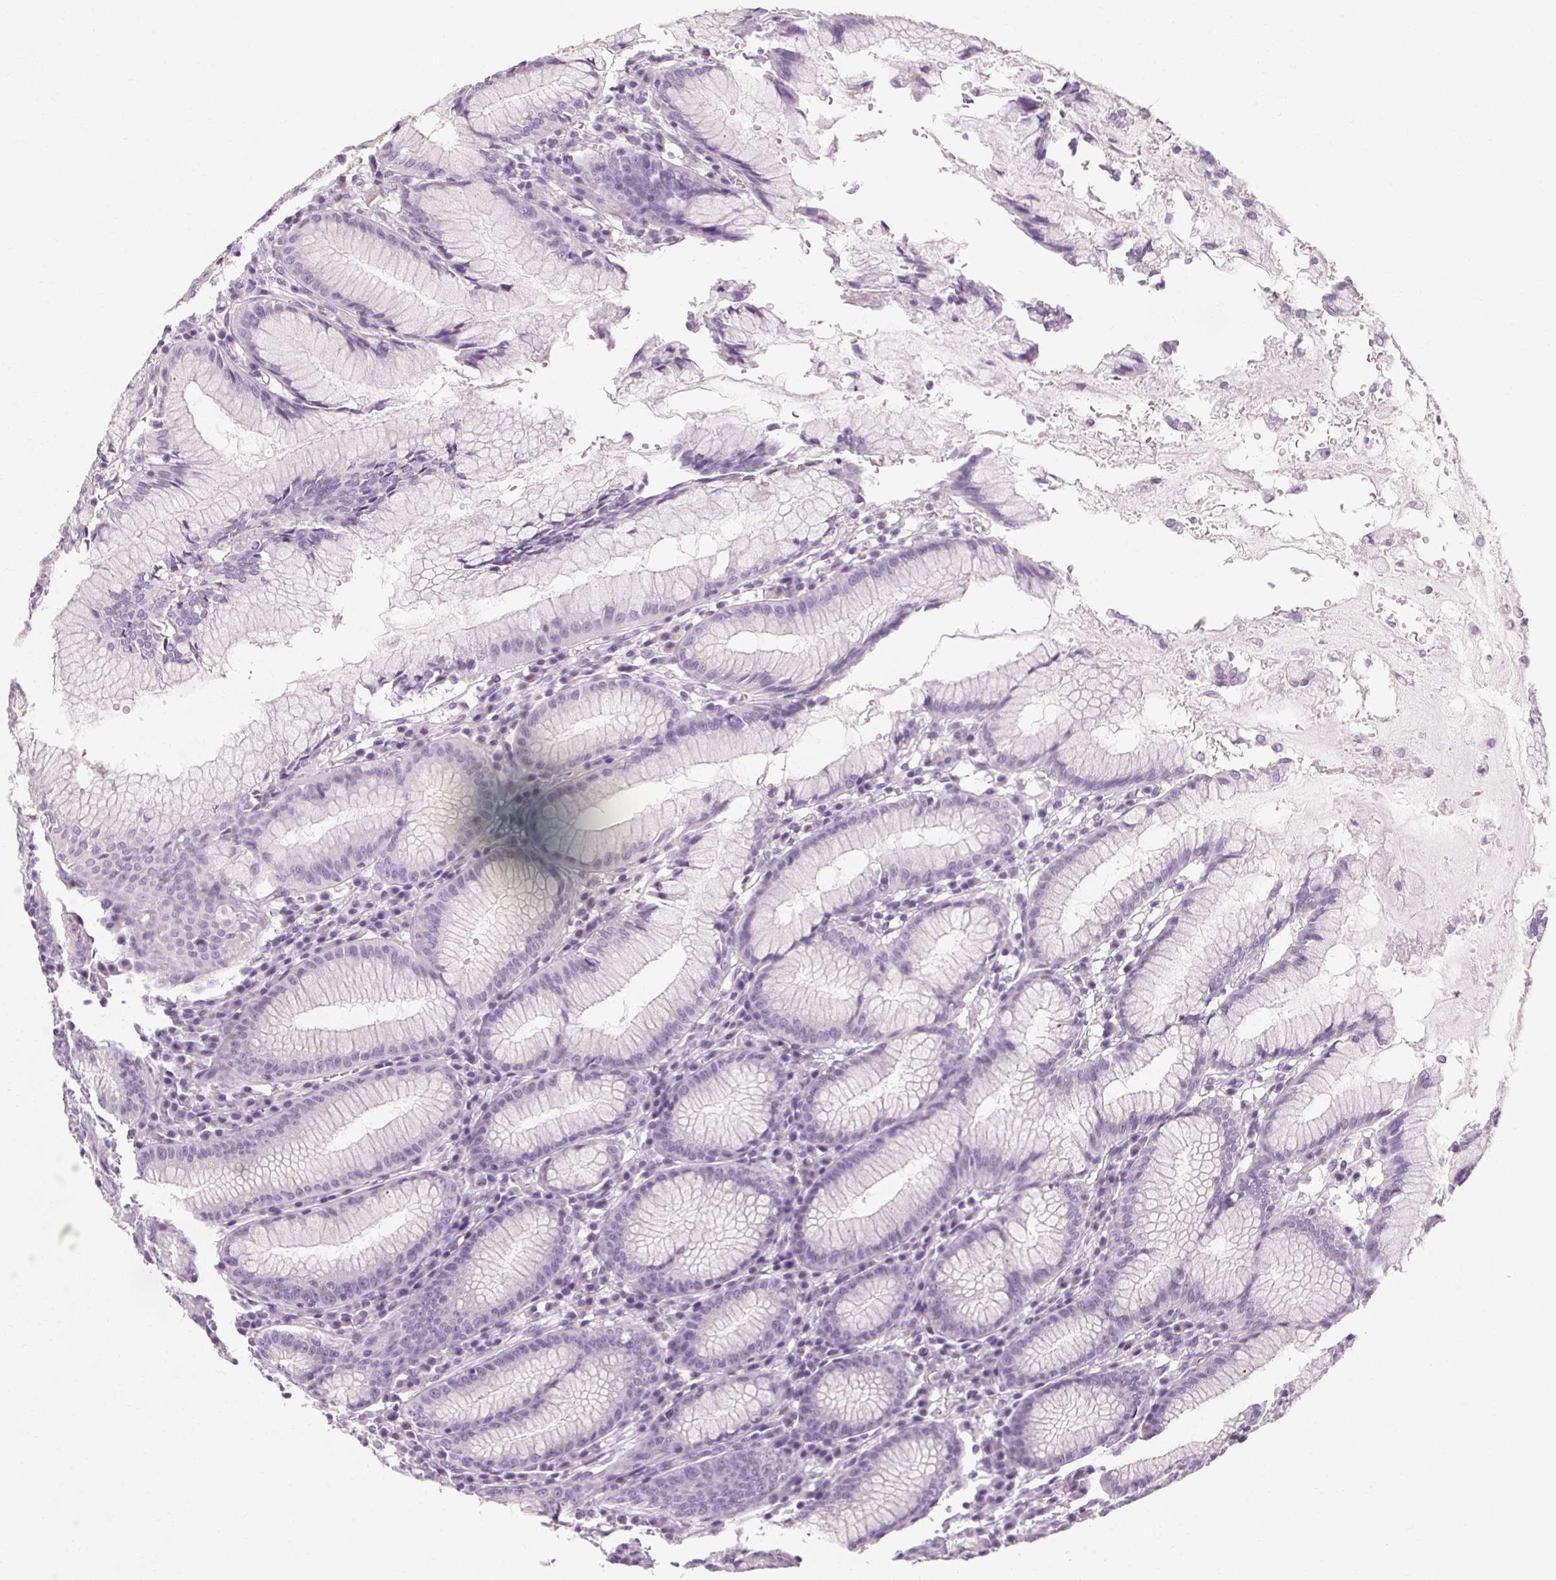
{"staining": {"intensity": "negative", "quantity": "none", "location": "none"}, "tissue": "stomach", "cell_type": "Glandular cells", "image_type": "normal", "snomed": [{"axis": "morphology", "description": "Normal tissue, NOS"}, {"axis": "topography", "description": "Stomach"}], "caption": "Immunohistochemical staining of unremarkable human stomach reveals no significant expression in glandular cells. (DAB IHC, high magnification).", "gene": "POMC", "patient": {"sex": "male", "age": 55}}